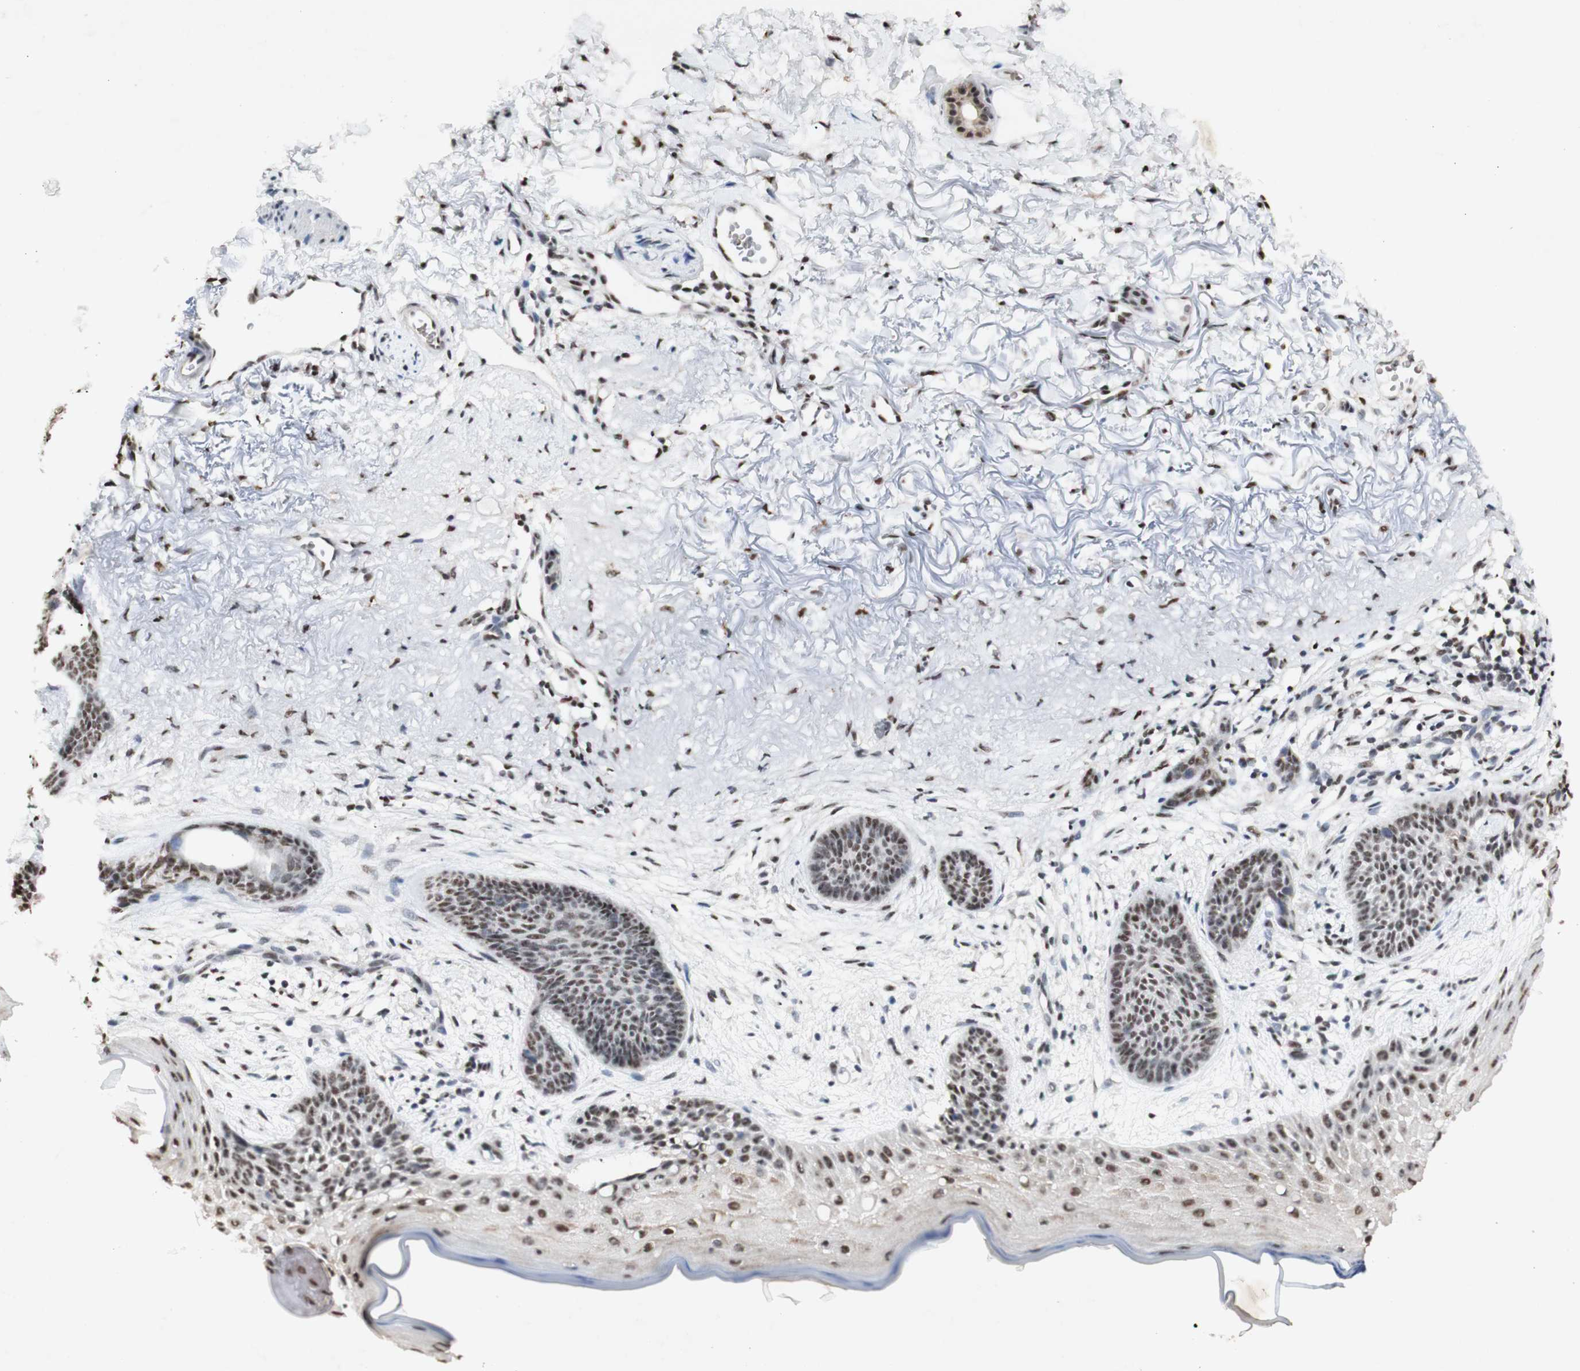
{"staining": {"intensity": "moderate", "quantity": ">75%", "location": "nuclear"}, "tissue": "skin cancer", "cell_type": "Tumor cells", "image_type": "cancer", "snomed": [{"axis": "morphology", "description": "Normal tissue, NOS"}, {"axis": "morphology", "description": "Basal cell carcinoma"}, {"axis": "topography", "description": "Skin"}], "caption": "Skin cancer stained with a brown dye demonstrates moderate nuclear positive positivity in about >75% of tumor cells.", "gene": "SNRPB", "patient": {"sex": "female", "age": 70}}